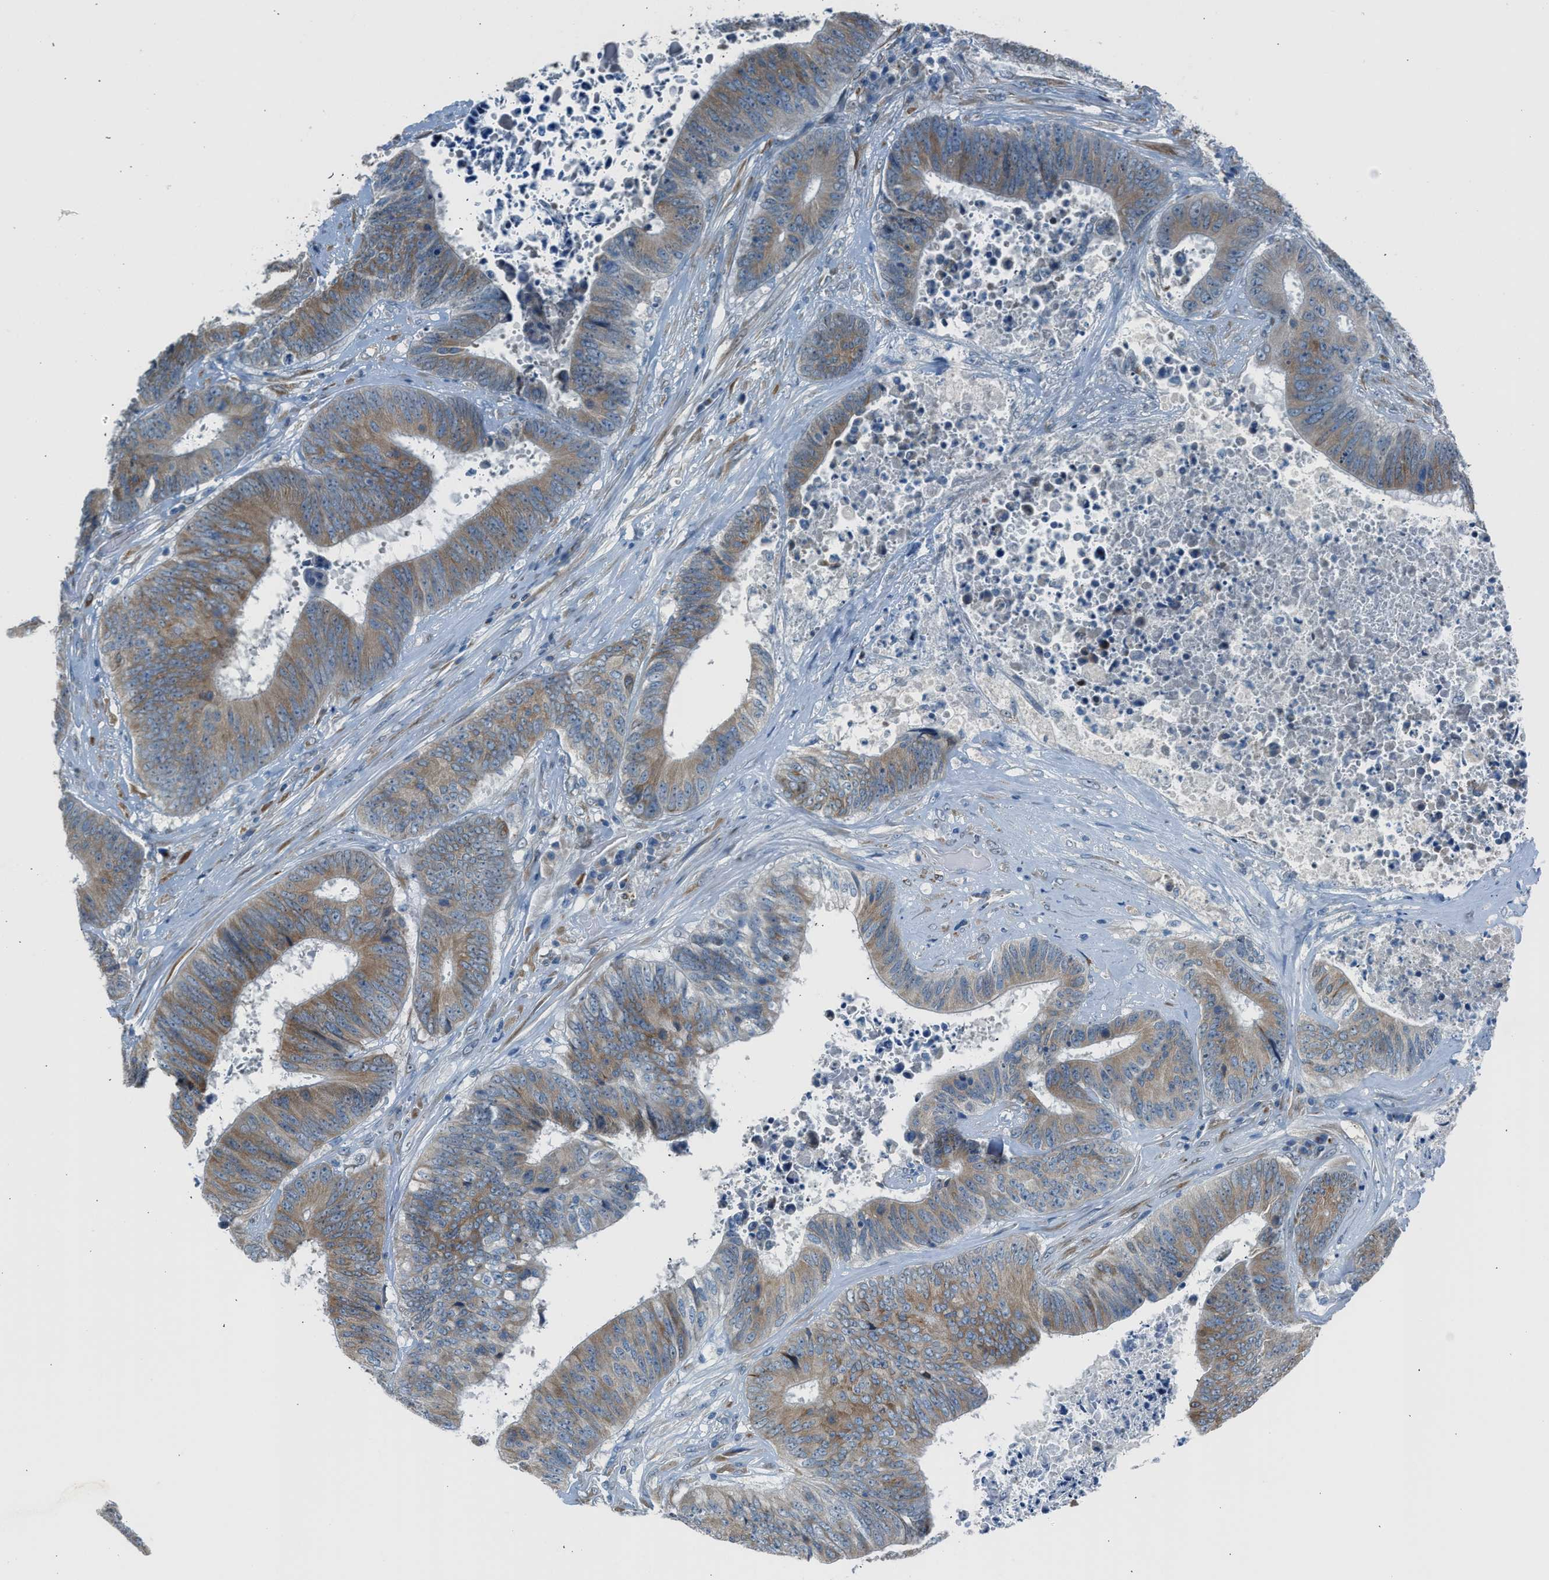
{"staining": {"intensity": "moderate", "quantity": ">75%", "location": "cytoplasmic/membranous"}, "tissue": "colorectal cancer", "cell_type": "Tumor cells", "image_type": "cancer", "snomed": [{"axis": "morphology", "description": "Adenocarcinoma, NOS"}, {"axis": "topography", "description": "Rectum"}], "caption": "This is an image of immunohistochemistry staining of adenocarcinoma (colorectal), which shows moderate positivity in the cytoplasmic/membranous of tumor cells.", "gene": "RNF41", "patient": {"sex": "male", "age": 72}}